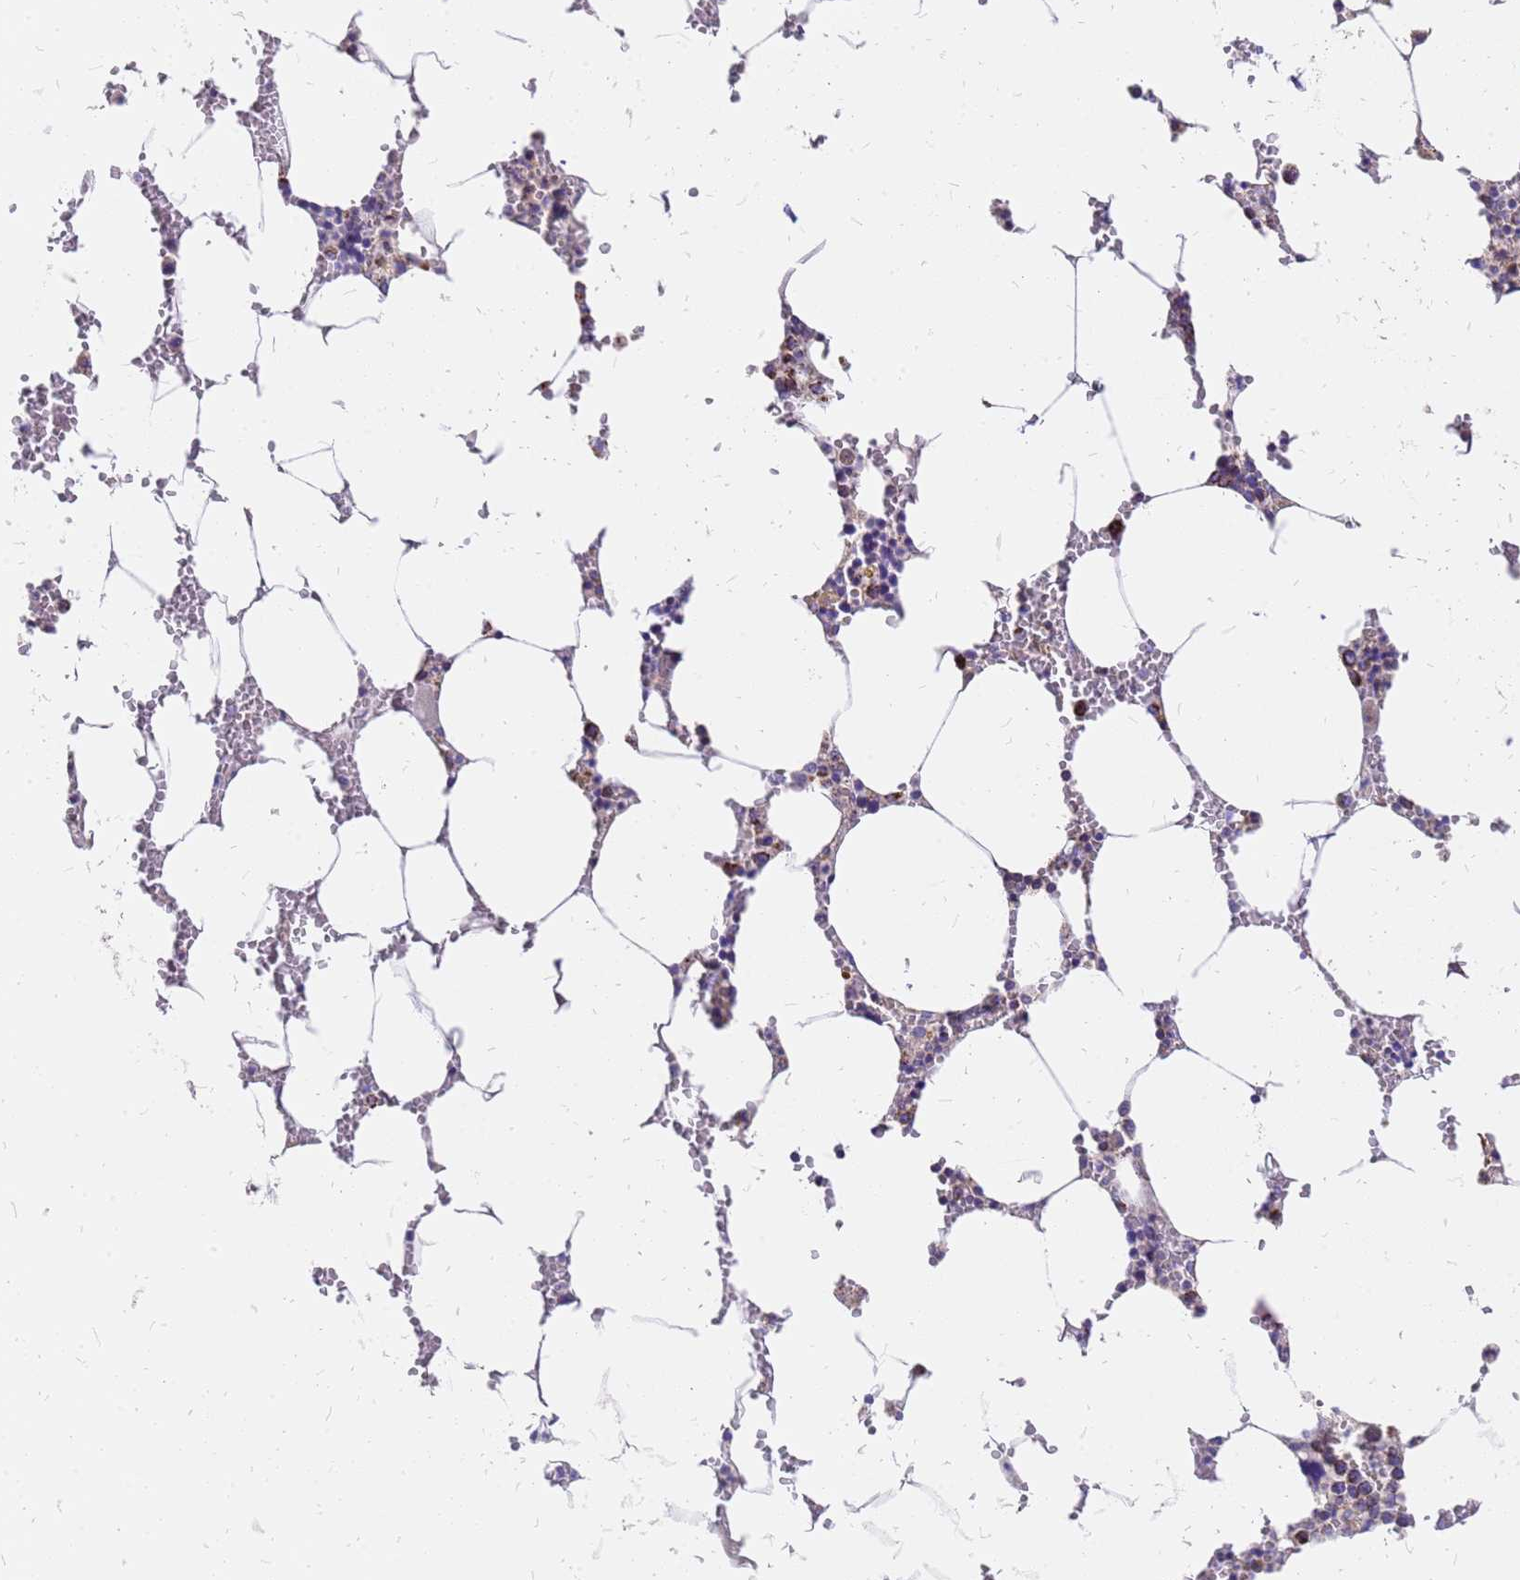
{"staining": {"intensity": "moderate", "quantity": "<25%", "location": "cytoplasmic/membranous"}, "tissue": "bone marrow", "cell_type": "Hematopoietic cells", "image_type": "normal", "snomed": [{"axis": "morphology", "description": "Normal tissue, NOS"}, {"axis": "topography", "description": "Bone marrow"}], "caption": "Bone marrow stained with DAB (3,3'-diaminobenzidine) immunohistochemistry reveals low levels of moderate cytoplasmic/membranous expression in approximately <25% of hematopoietic cells. The staining is performed using DAB (3,3'-diaminobenzidine) brown chromogen to label protein expression. The nuclei are counter-stained blue using hematoxylin.", "gene": "MRPS26", "patient": {"sex": "male", "age": 70}}